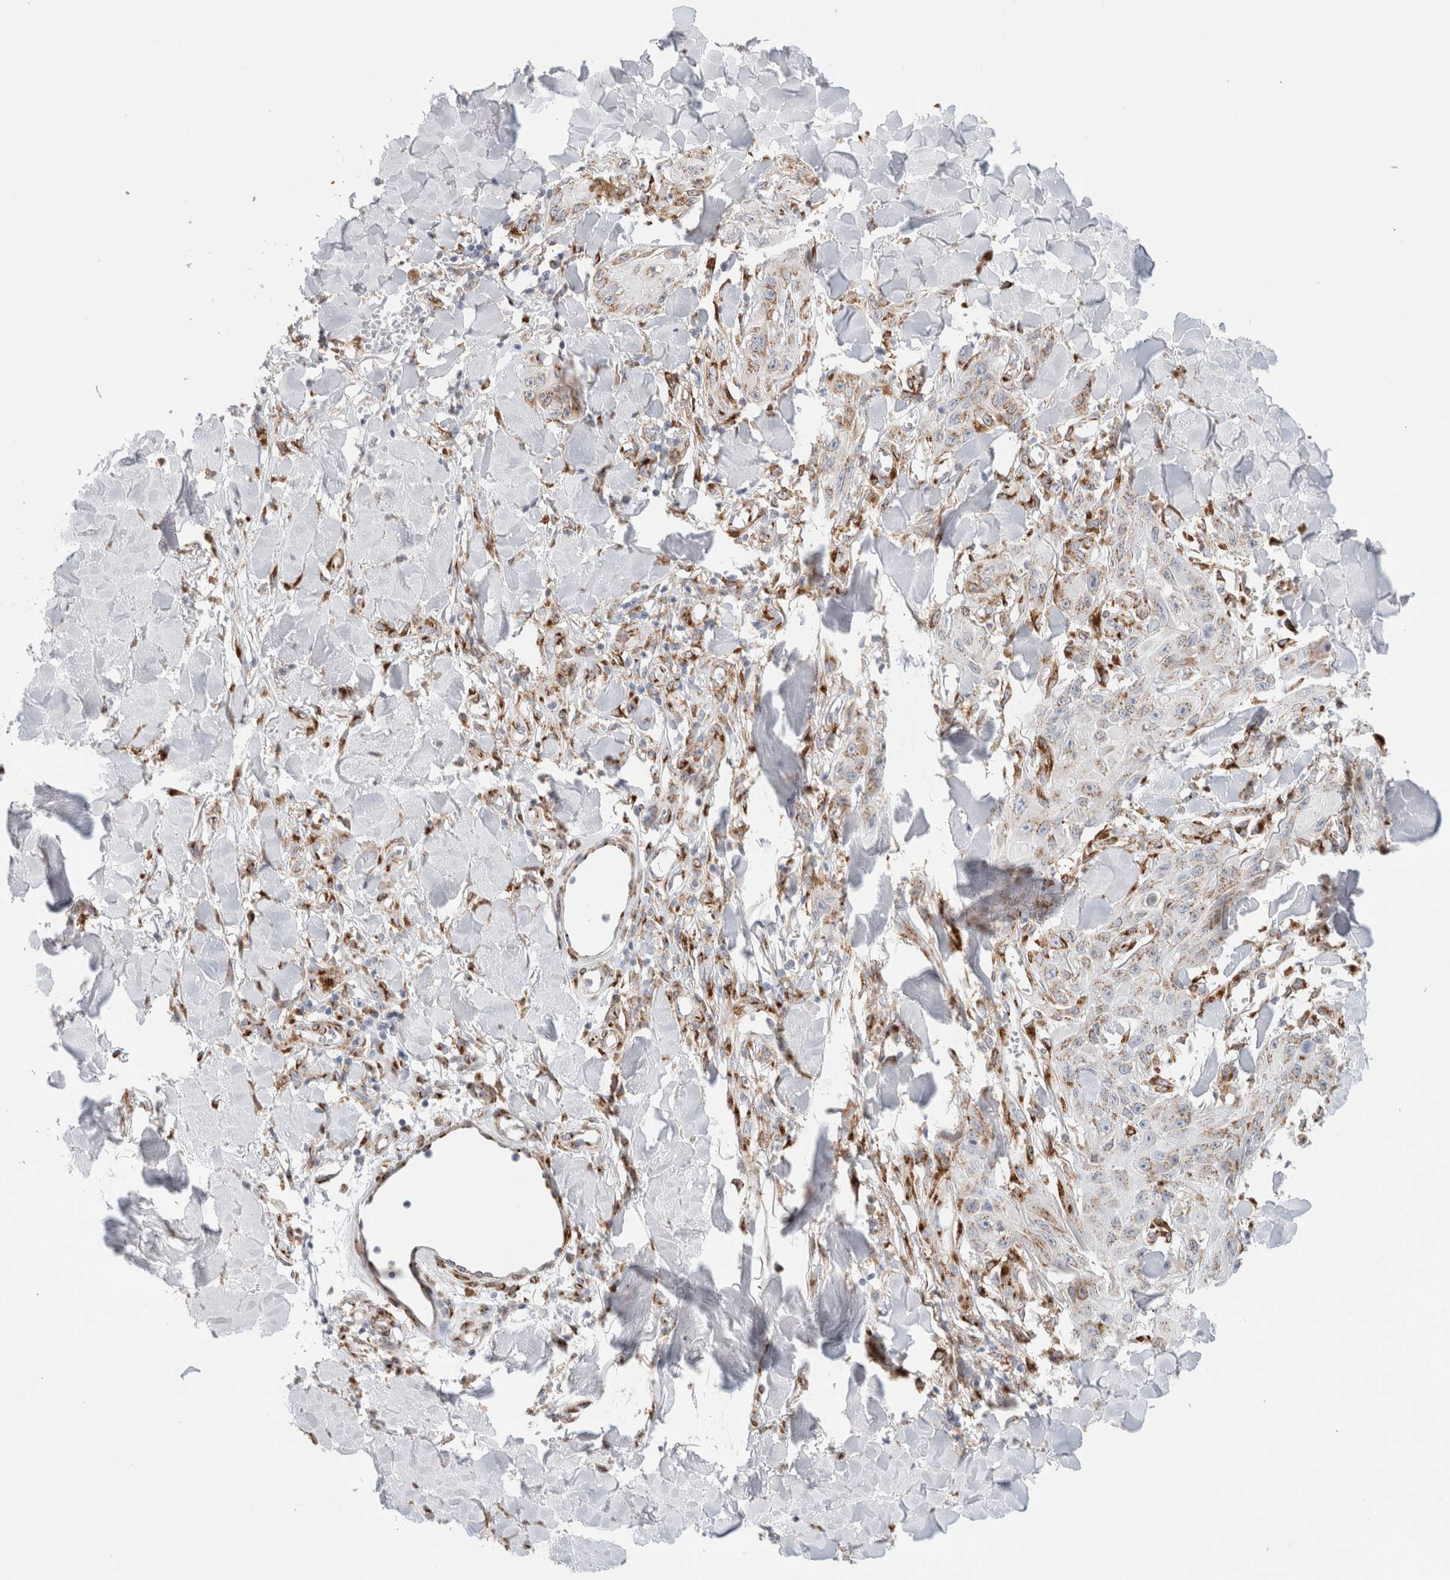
{"staining": {"intensity": "weak", "quantity": "25%-75%", "location": "cytoplasmic/membranous"}, "tissue": "skin cancer", "cell_type": "Tumor cells", "image_type": "cancer", "snomed": [{"axis": "morphology", "description": "Squamous cell carcinoma, NOS"}, {"axis": "topography", "description": "Skin"}], "caption": "Immunohistochemical staining of human skin squamous cell carcinoma demonstrates weak cytoplasmic/membranous protein expression in approximately 25%-75% of tumor cells.", "gene": "MCFD2", "patient": {"sex": "male", "age": 74}}